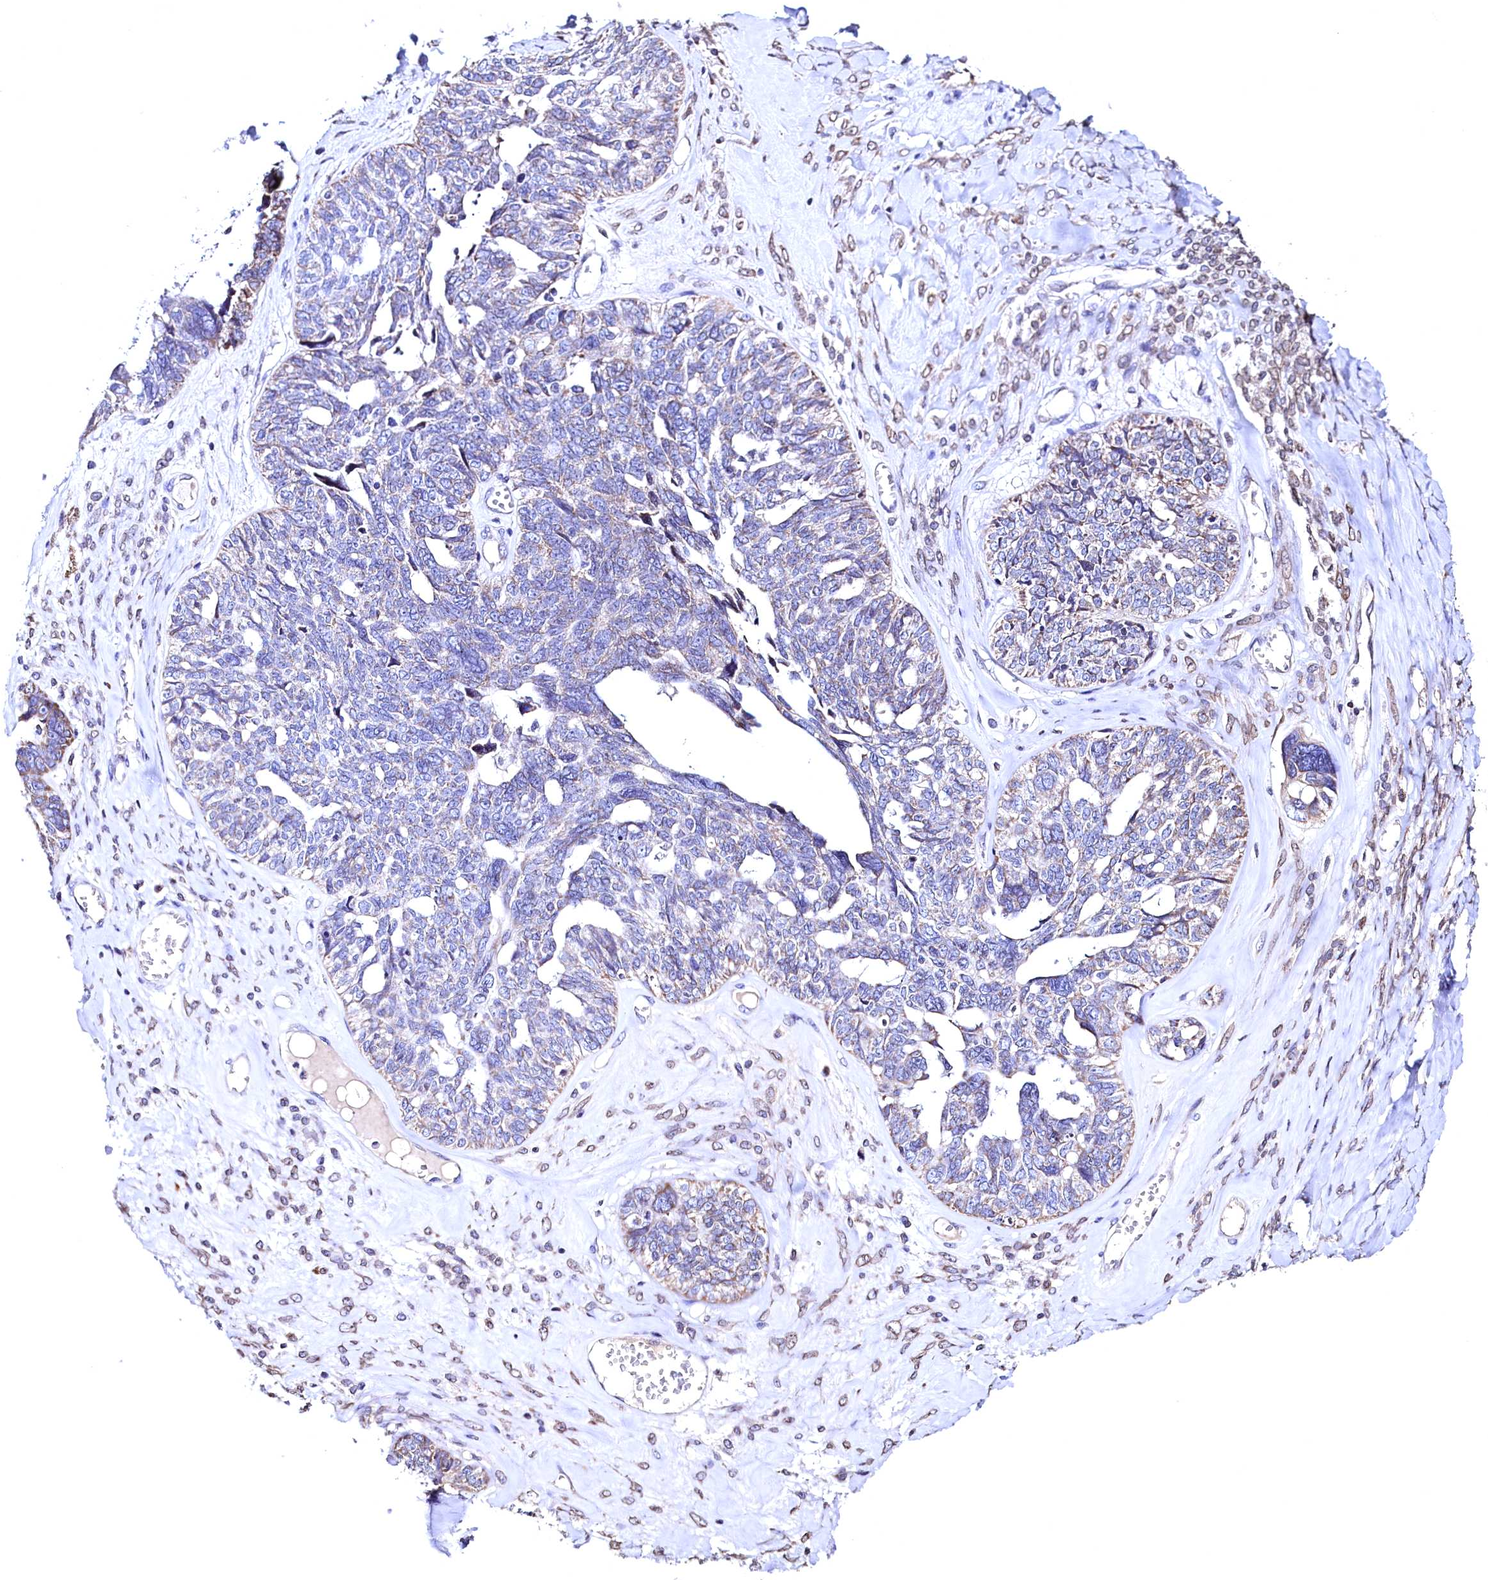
{"staining": {"intensity": "weak", "quantity": "<25%", "location": "cytoplasmic/membranous"}, "tissue": "ovarian cancer", "cell_type": "Tumor cells", "image_type": "cancer", "snomed": [{"axis": "morphology", "description": "Cystadenocarcinoma, serous, NOS"}, {"axis": "topography", "description": "Ovary"}], "caption": "Immunohistochemistry of ovarian cancer displays no staining in tumor cells.", "gene": "HAND1", "patient": {"sex": "female", "age": 79}}